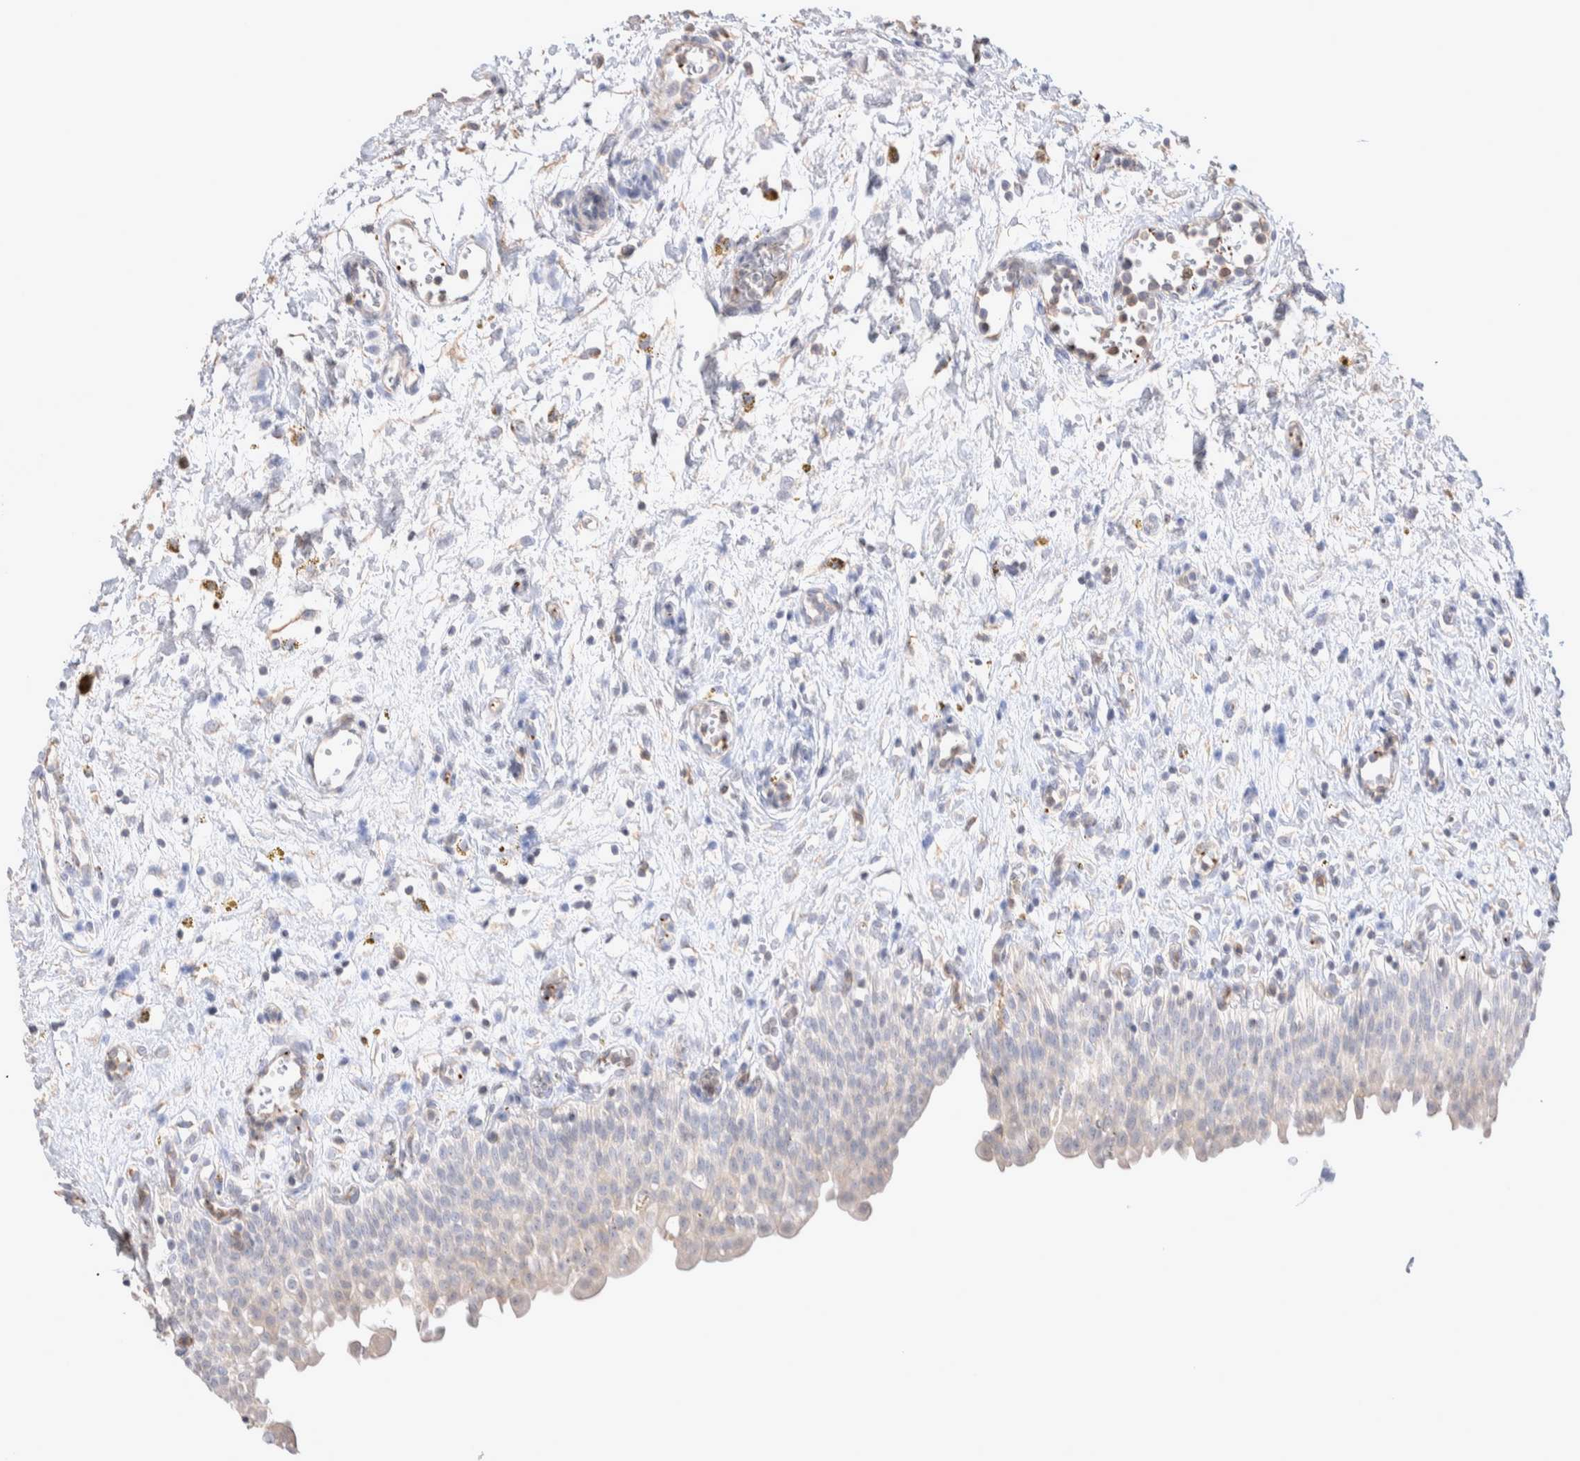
{"staining": {"intensity": "negative", "quantity": "none", "location": "none"}, "tissue": "urinary bladder", "cell_type": "Urothelial cells", "image_type": "normal", "snomed": [{"axis": "morphology", "description": "Urothelial carcinoma, High grade"}, {"axis": "topography", "description": "Urinary bladder"}], "caption": "This histopathology image is of unremarkable urinary bladder stained with IHC to label a protein in brown with the nuclei are counter-stained blue. There is no expression in urothelial cells. Brightfield microscopy of immunohistochemistry (IHC) stained with DAB (brown) and hematoxylin (blue), captured at high magnification.", "gene": "FFAR2", "patient": {"sex": "male", "age": 46}}